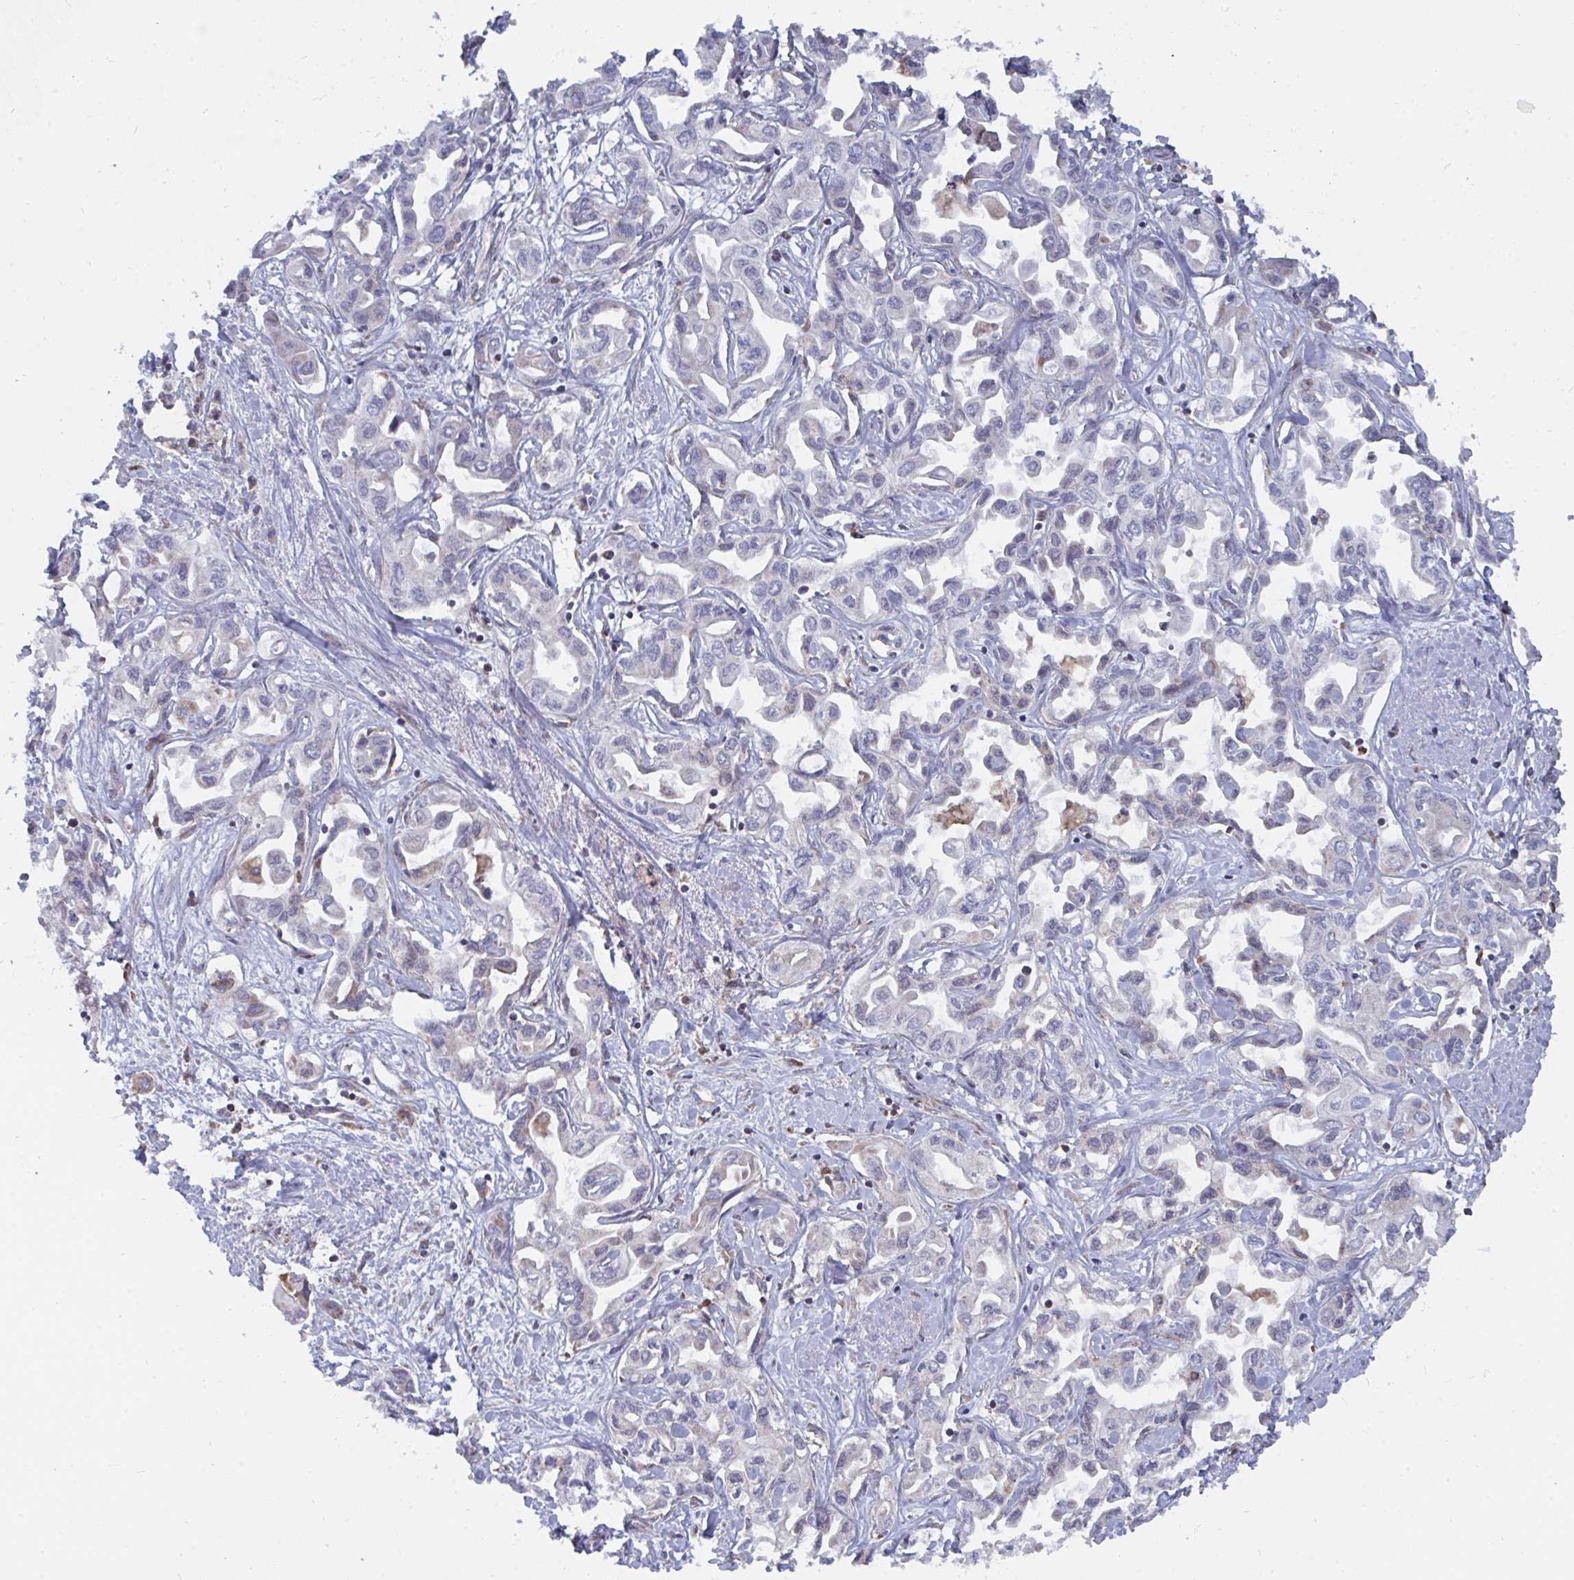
{"staining": {"intensity": "negative", "quantity": "none", "location": "none"}, "tissue": "liver cancer", "cell_type": "Tumor cells", "image_type": "cancer", "snomed": [{"axis": "morphology", "description": "Cholangiocarcinoma"}, {"axis": "topography", "description": "Liver"}], "caption": "Photomicrograph shows no protein positivity in tumor cells of cholangiocarcinoma (liver) tissue.", "gene": "ELAVL1", "patient": {"sex": "female", "age": 64}}